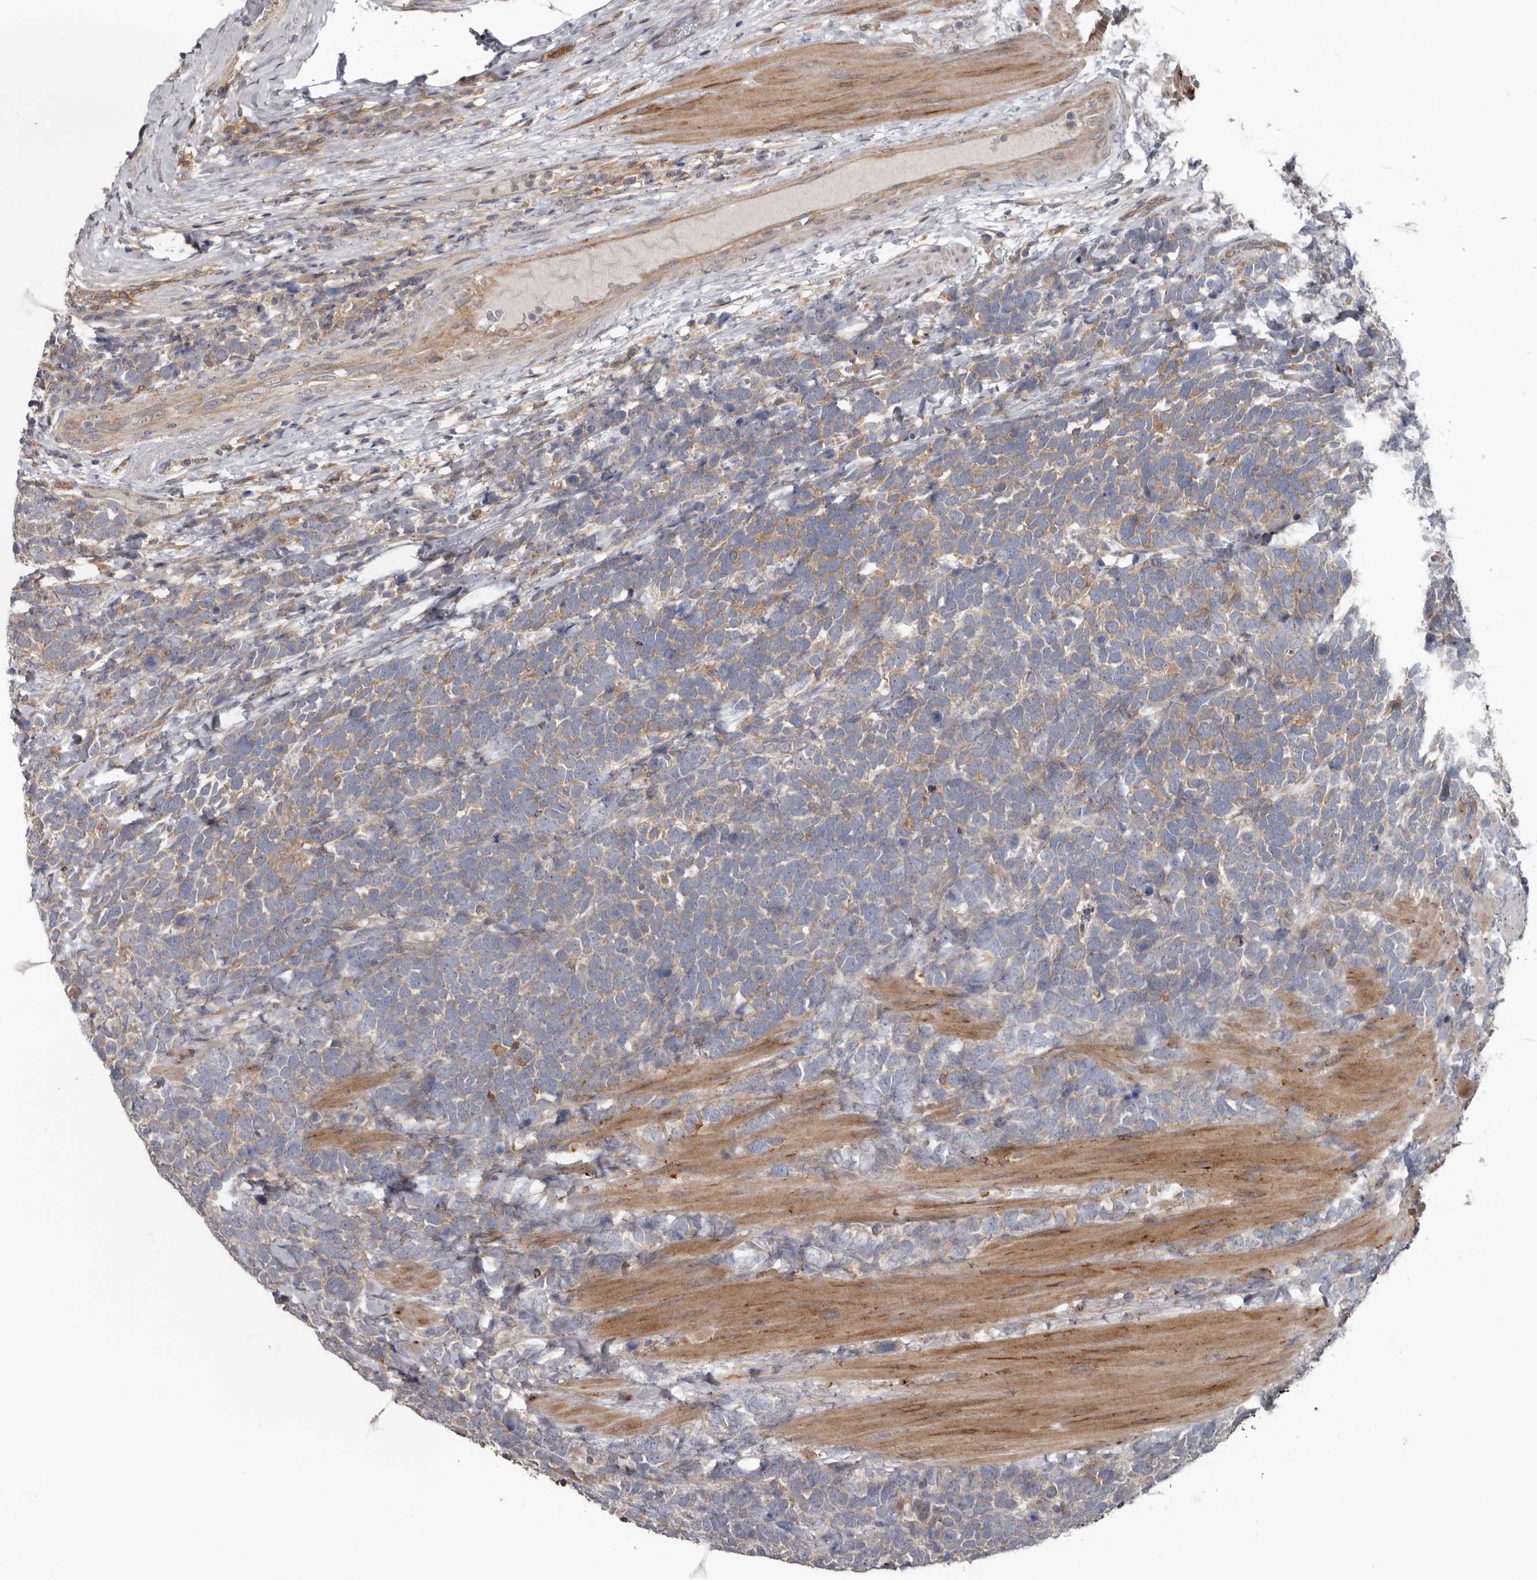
{"staining": {"intensity": "weak", "quantity": "25%-75%", "location": "cytoplasmic/membranous"}, "tissue": "urothelial cancer", "cell_type": "Tumor cells", "image_type": "cancer", "snomed": [{"axis": "morphology", "description": "Urothelial carcinoma, High grade"}, {"axis": "topography", "description": "Urinary bladder"}], "caption": "Human urothelial cancer stained for a protein (brown) displays weak cytoplasmic/membranous positive positivity in about 25%-75% of tumor cells.", "gene": "HINT3", "patient": {"sex": "female", "age": 82}}